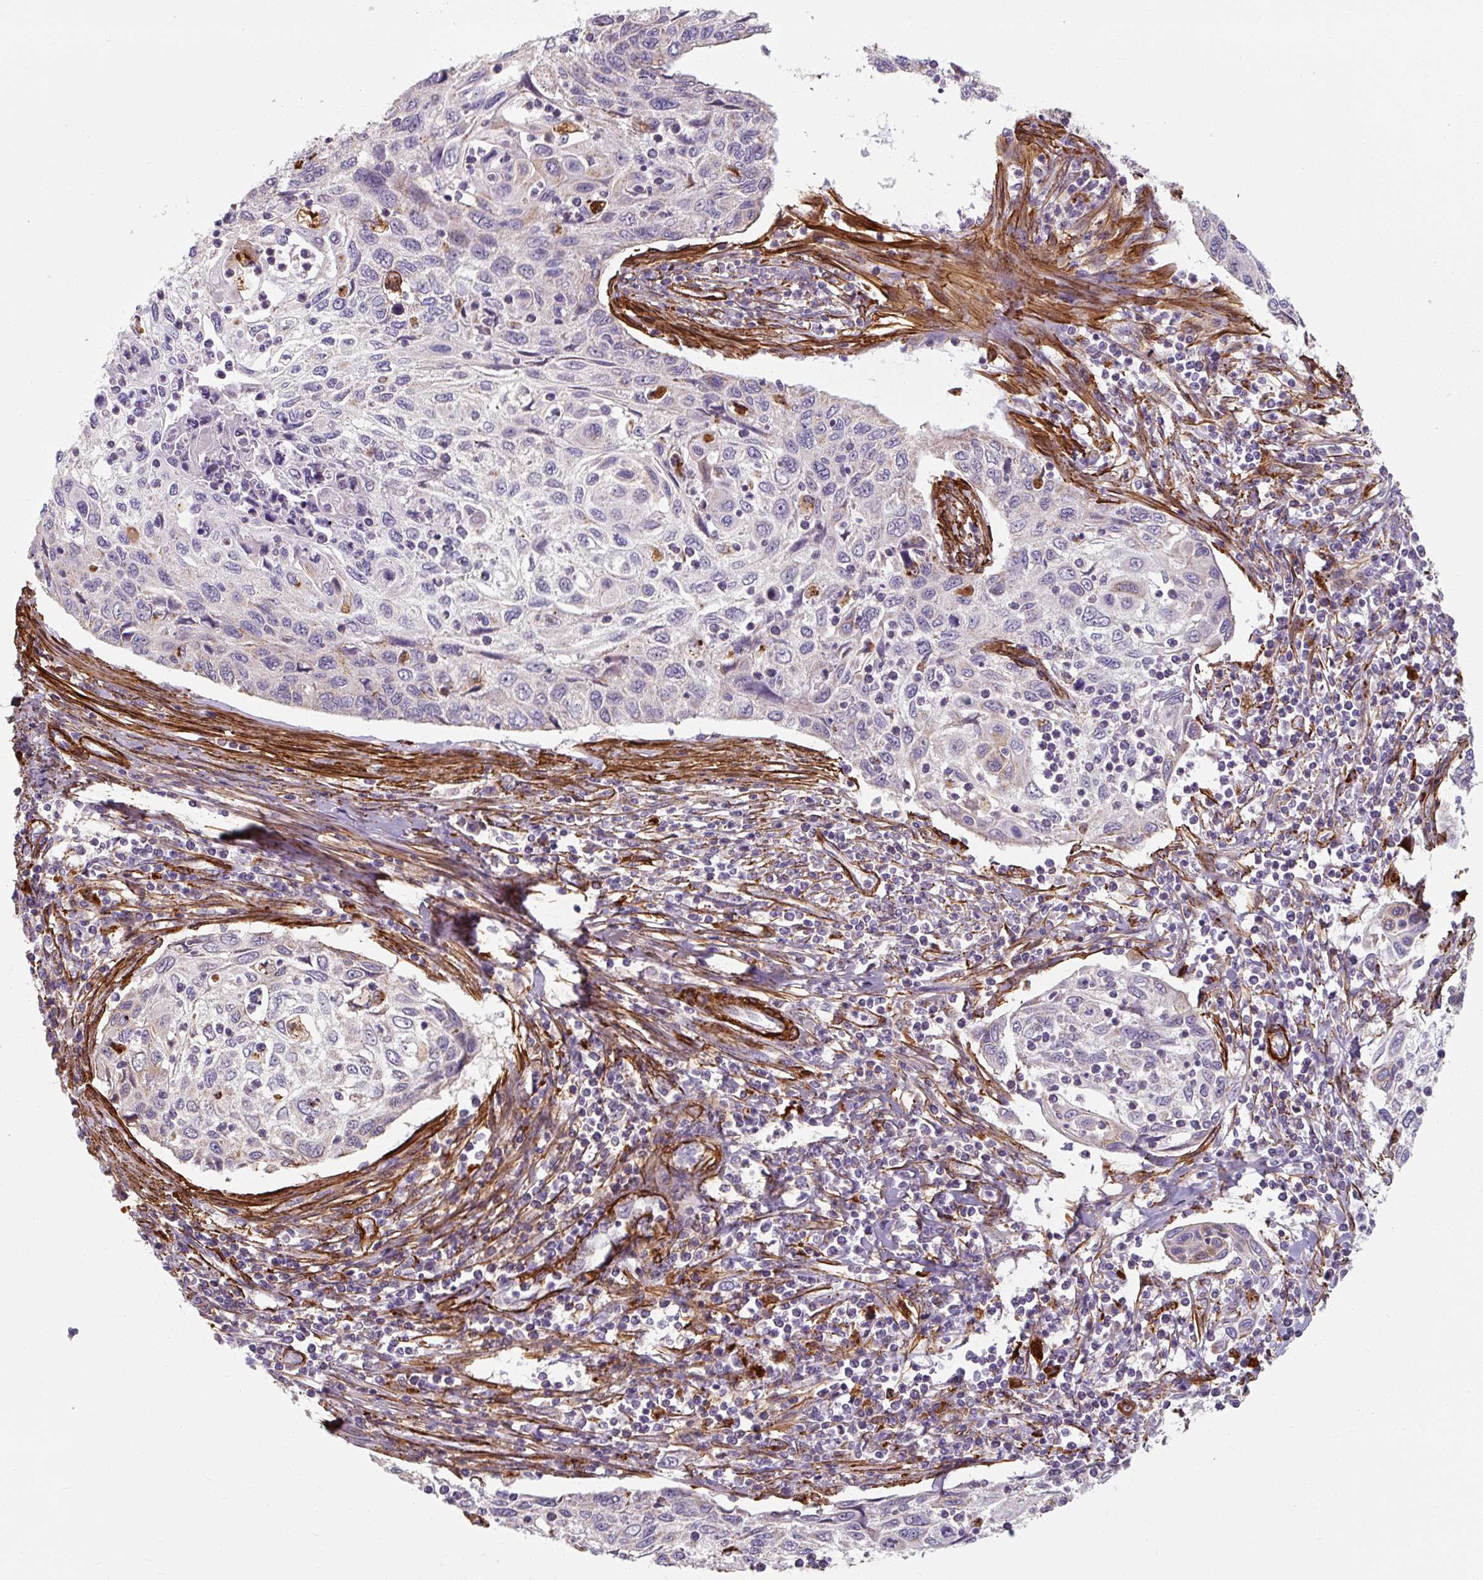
{"staining": {"intensity": "negative", "quantity": "none", "location": "none"}, "tissue": "cervical cancer", "cell_type": "Tumor cells", "image_type": "cancer", "snomed": [{"axis": "morphology", "description": "Squamous cell carcinoma, NOS"}, {"axis": "topography", "description": "Cervix"}], "caption": "High magnification brightfield microscopy of cervical cancer (squamous cell carcinoma) stained with DAB (3,3'-diaminobenzidine) (brown) and counterstained with hematoxylin (blue): tumor cells show no significant expression. The staining was performed using DAB to visualize the protein expression in brown, while the nuclei were stained in blue with hematoxylin (Magnification: 20x).", "gene": "MRPS5", "patient": {"sex": "female", "age": 70}}